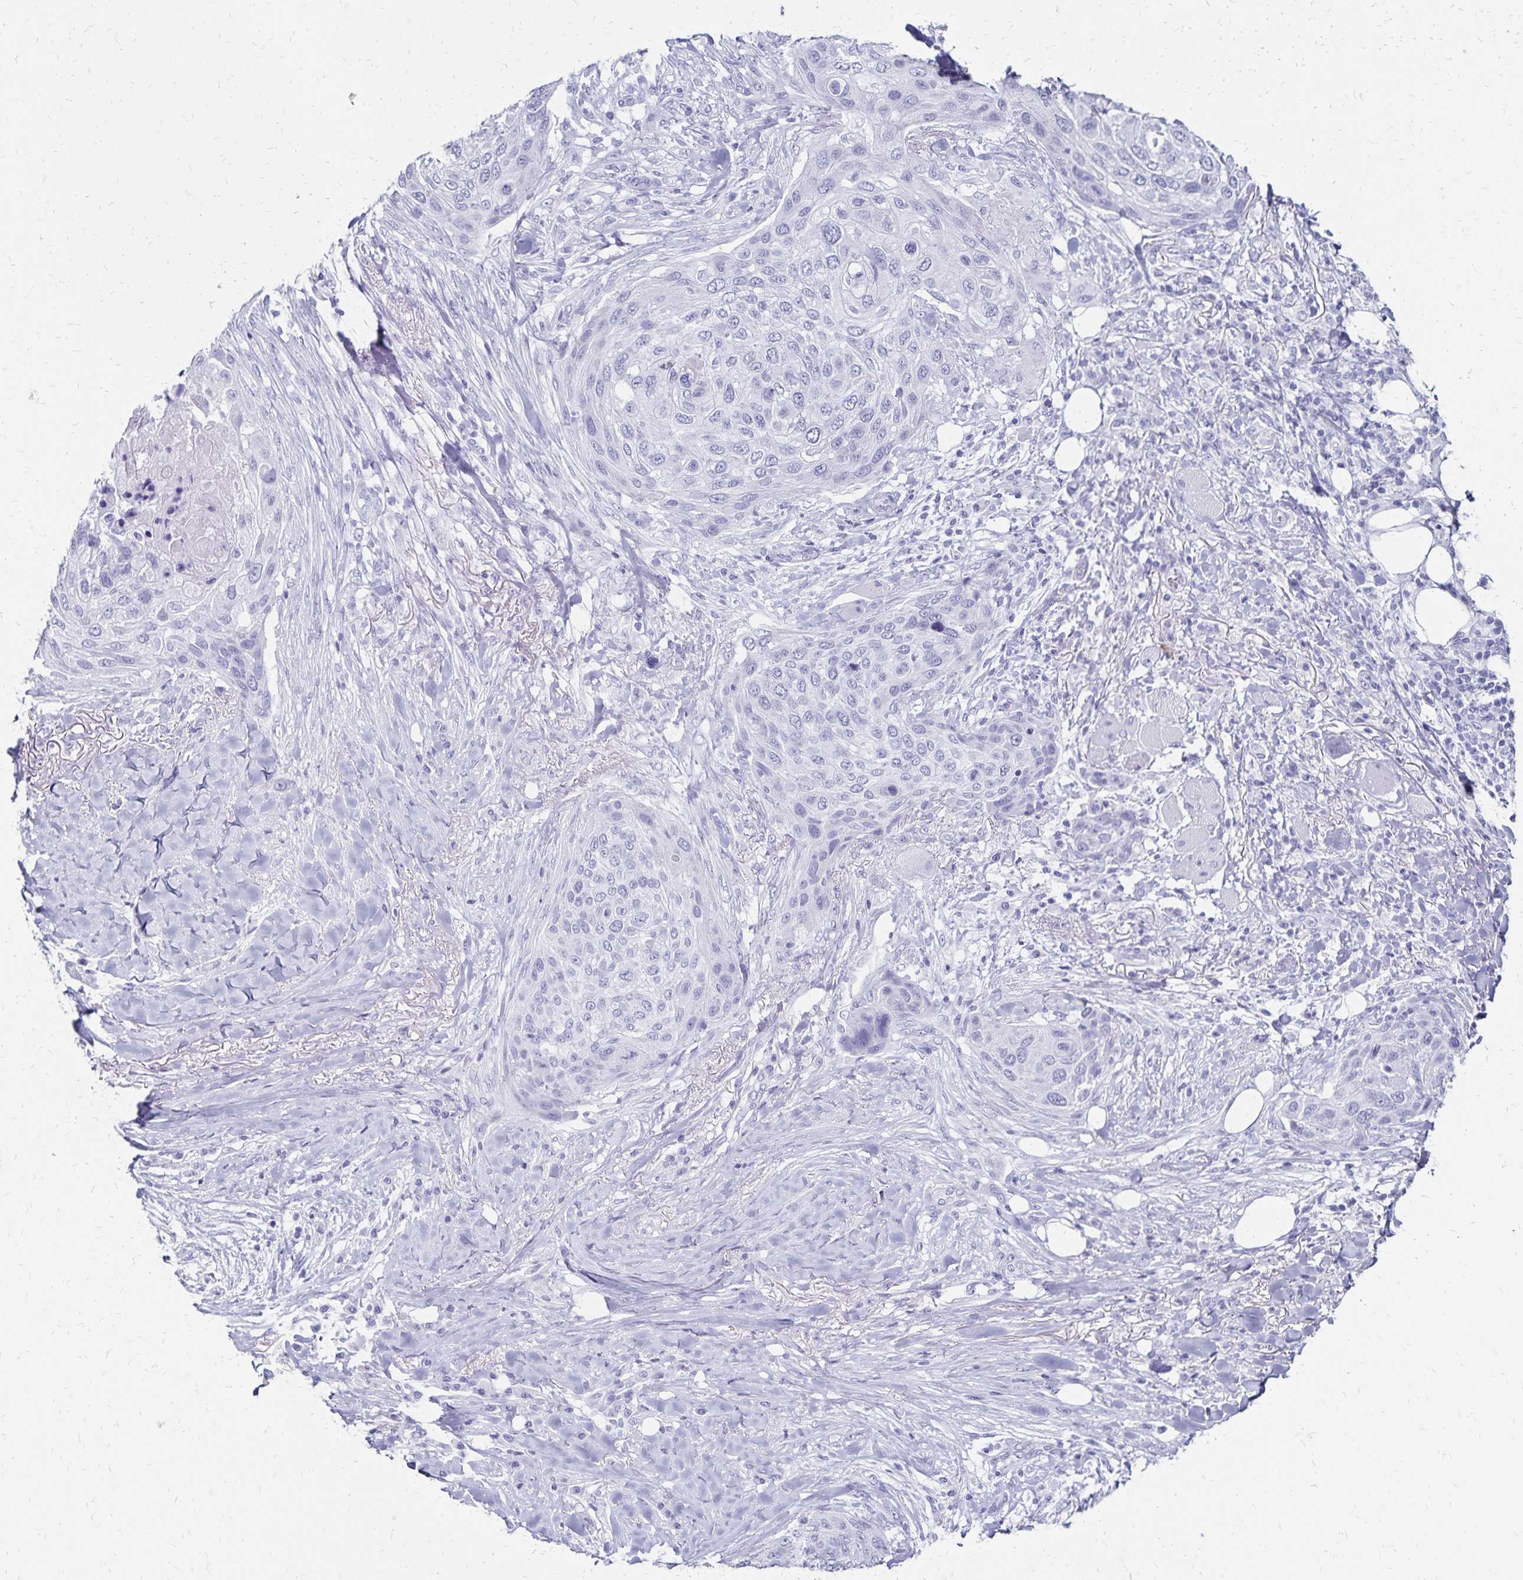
{"staining": {"intensity": "negative", "quantity": "none", "location": "none"}, "tissue": "skin cancer", "cell_type": "Tumor cells", "image_type": "cancer", "snomed": [{"axis": "morphology", "description": "Squamous cell carcinoma, NOS"}, {"axis": "topography", "description": "Skin"}], "caption": "This image is of skin cancer stained with immunohistochemistry to label a protein in brown with the nuclei are counter-stained blue. There is no staining in tumor cells.", "gene": "GIP", "patient": {"sex": "female", "age": 87}}